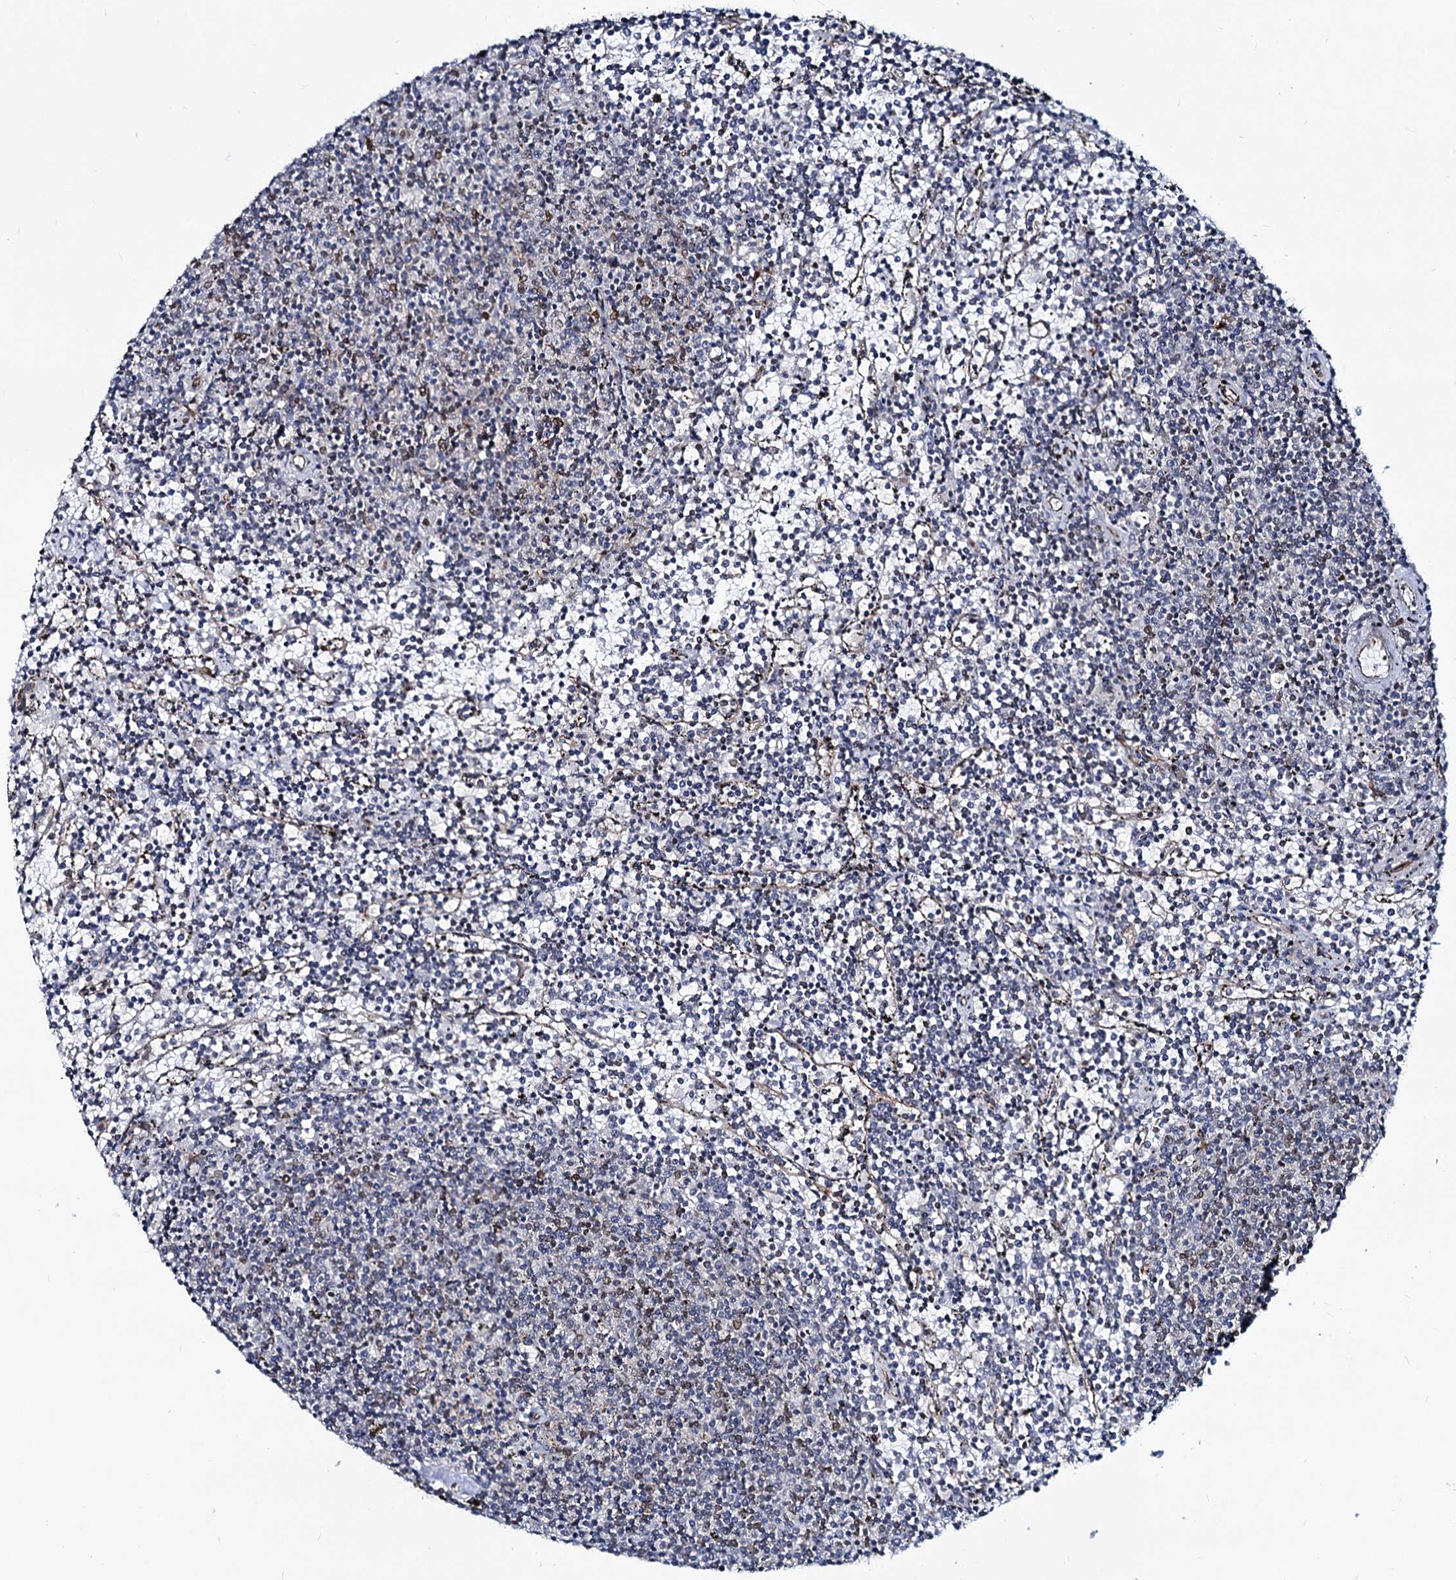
{"staining": {"intensity": "negative", "quantity": "none", "location": "none"}, "tissue": "lymphoma", "cell_type": "Tumor cells", "image_type": "cancer", "snomed": [{"axis": "morphology", "description": "Malignant lymphoma, non-Hodgkin's type, Low grade"}, {"axis": "topography", "description": "Spleen"}], "caption": "There is no significant expression in tumor cells of lymphoma.", "gene": "RNF6", "patient": {"sex": "female", "age": 50}}